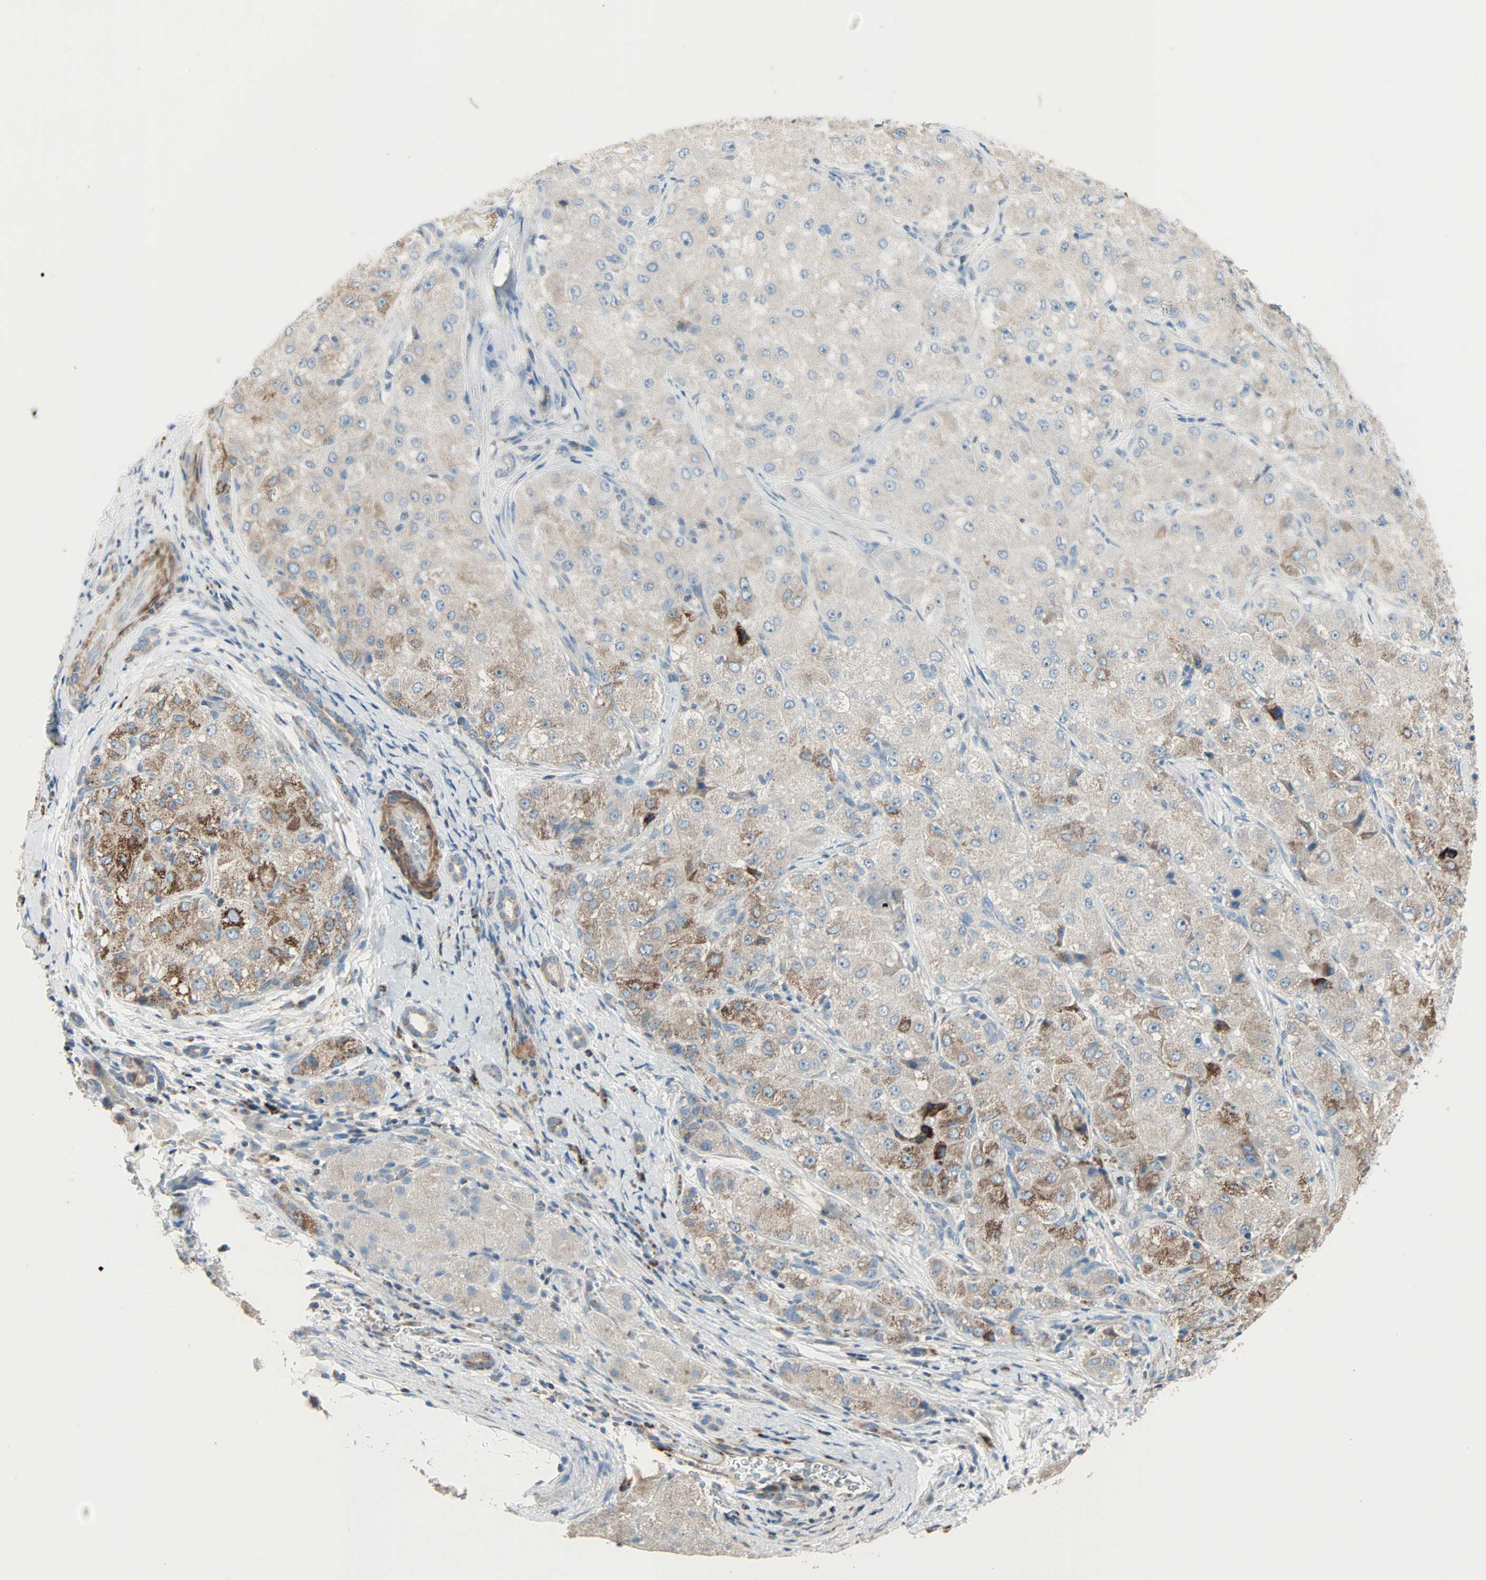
{"staining": {"intensity": "strong", "quantity": "<25%", "location": "cytoplasmic/membranous"}, "tissue": "liver cancer", "cell_type": "Tumor cells", "image_type": "cancer", "snomed": [{"axis": "morphology", "description": "Carcinoma, Hepatocellular, NOS"}, {"axis": "topography", "description": "Liver"}], "caption": "This is an image of immunohistochemistry (IHC) staining of hepatocellular carcinoma (liver), which shows strong expression in the cytoplasmic/membranous of tumor cells.", "gene": "ACVRL1", "patient": {"sex": "male", "age": 80}}